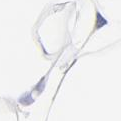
{"staining": {"intensity": "negative", "quantity": "none", "location": "none"}, "tissue": "adipose tissue", "cell_type": "Adipocytes", "image_type": "normal", "snomed": [{"axis": "morphology", "description": "Normal tissue, NOS"}, {"axis": "morphology", "description": "Duct carcinoma"}, {"axis": "topography", "description": "Breast"}, {"axis": "topography", "description": "Adipose tissue"}], "caption": "A high-resolution photomicrograph shows immunohistochemistry (IHC) staining of benign adipose tissue, which shows no significant staining in adipocytes.", "gene": "FBXO10", "patient": {"sex": "female", "age": 37}}